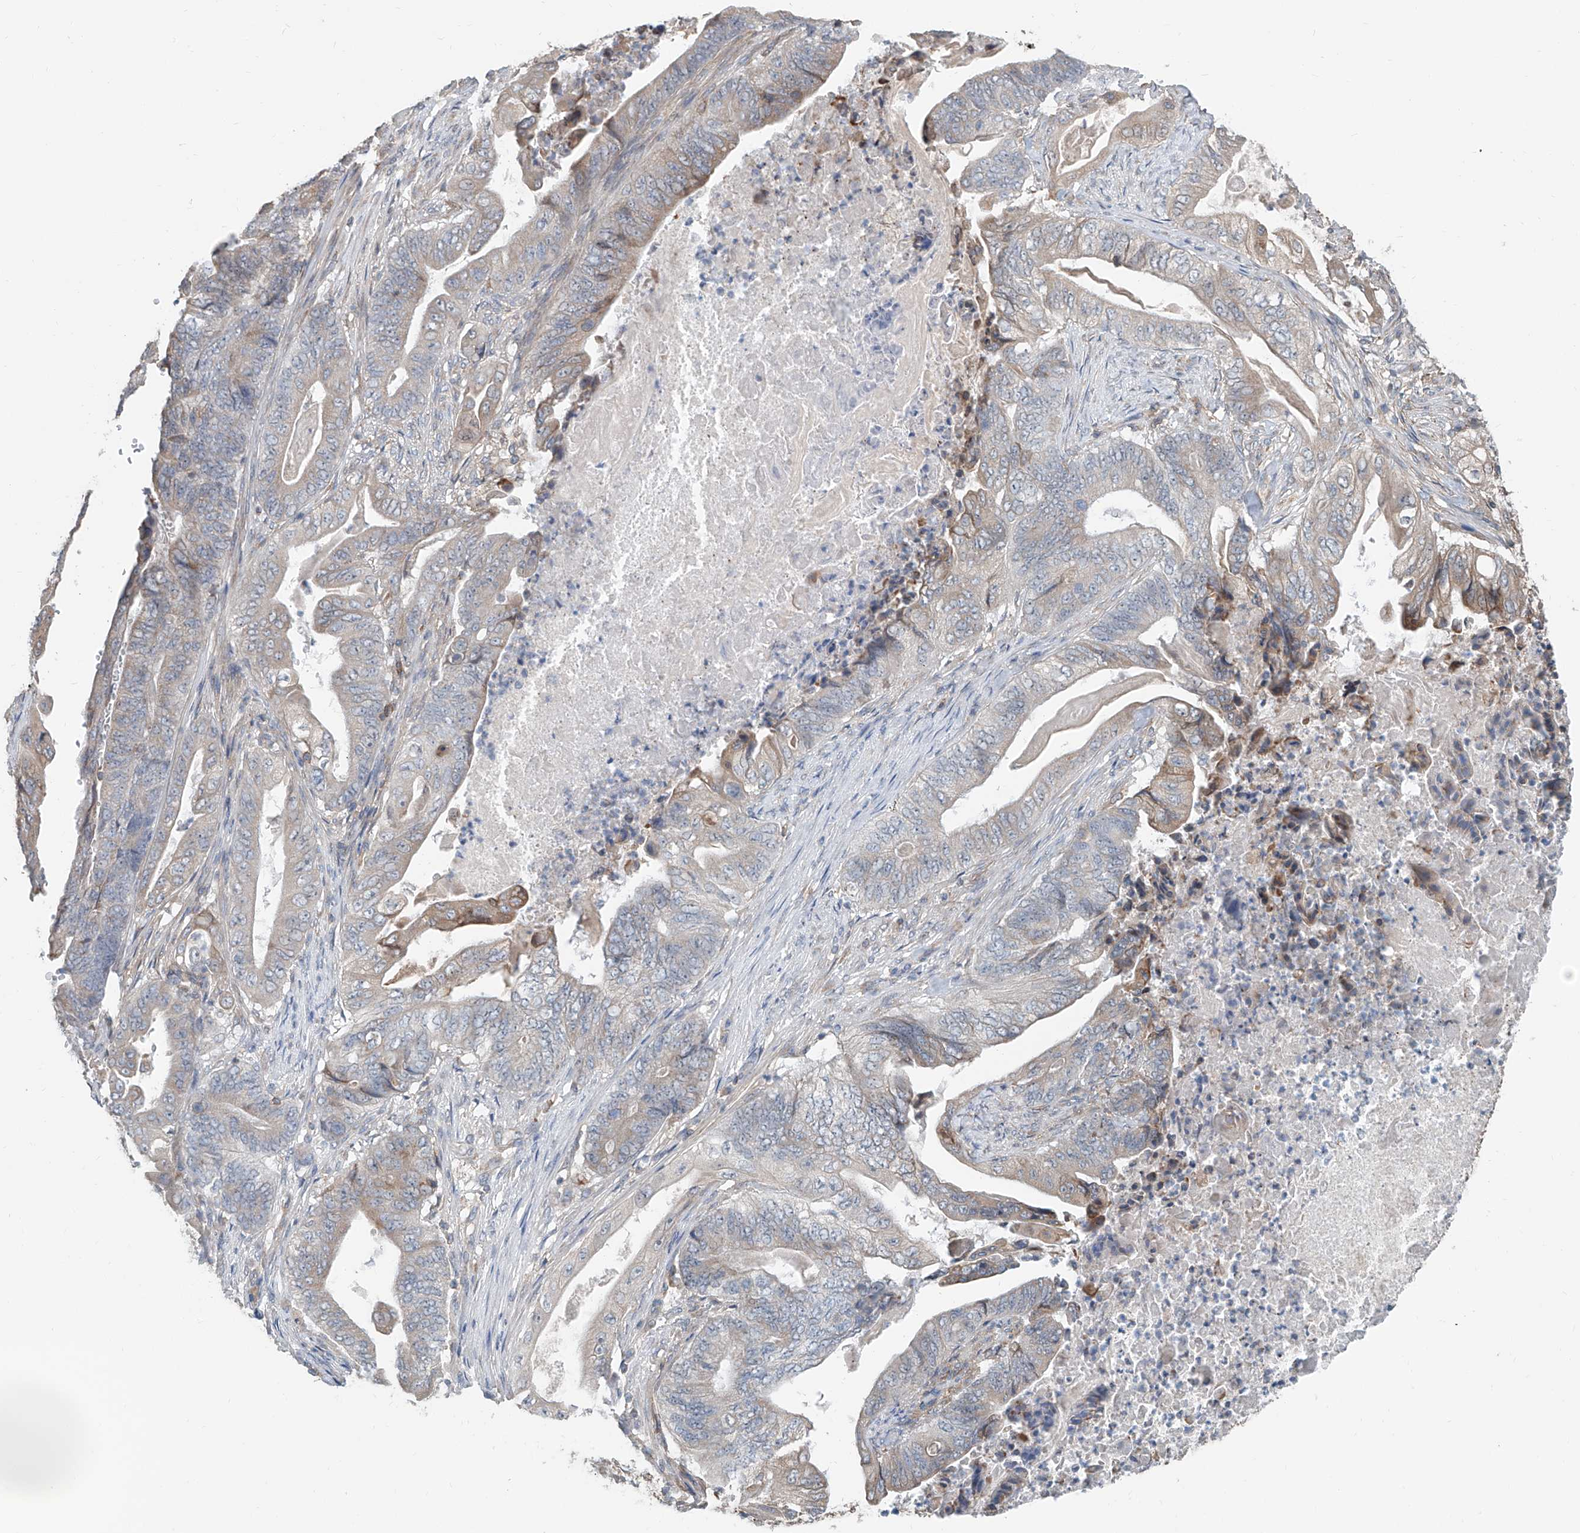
{"staining": {"intensity": "weak", "quantity": "25%-75%", "location": "cytoplasmic/membranous"}, "tissue": "stomach cancer", "cell_type": "Tumor cells", "image_type": "cancer", "snomed": [{"axis": "morphology", "description": "Adenocarcinoma, NOS"}, {"axis": "topography", "description": "Stomach"}], "caption": "Tumor cells exhibit weak cytoplasmic/membranous expression in about 25%-75% of cells in stomach cancer.", "gene": "KCNK10", "patient": {"sex": "female", "age": 73}}